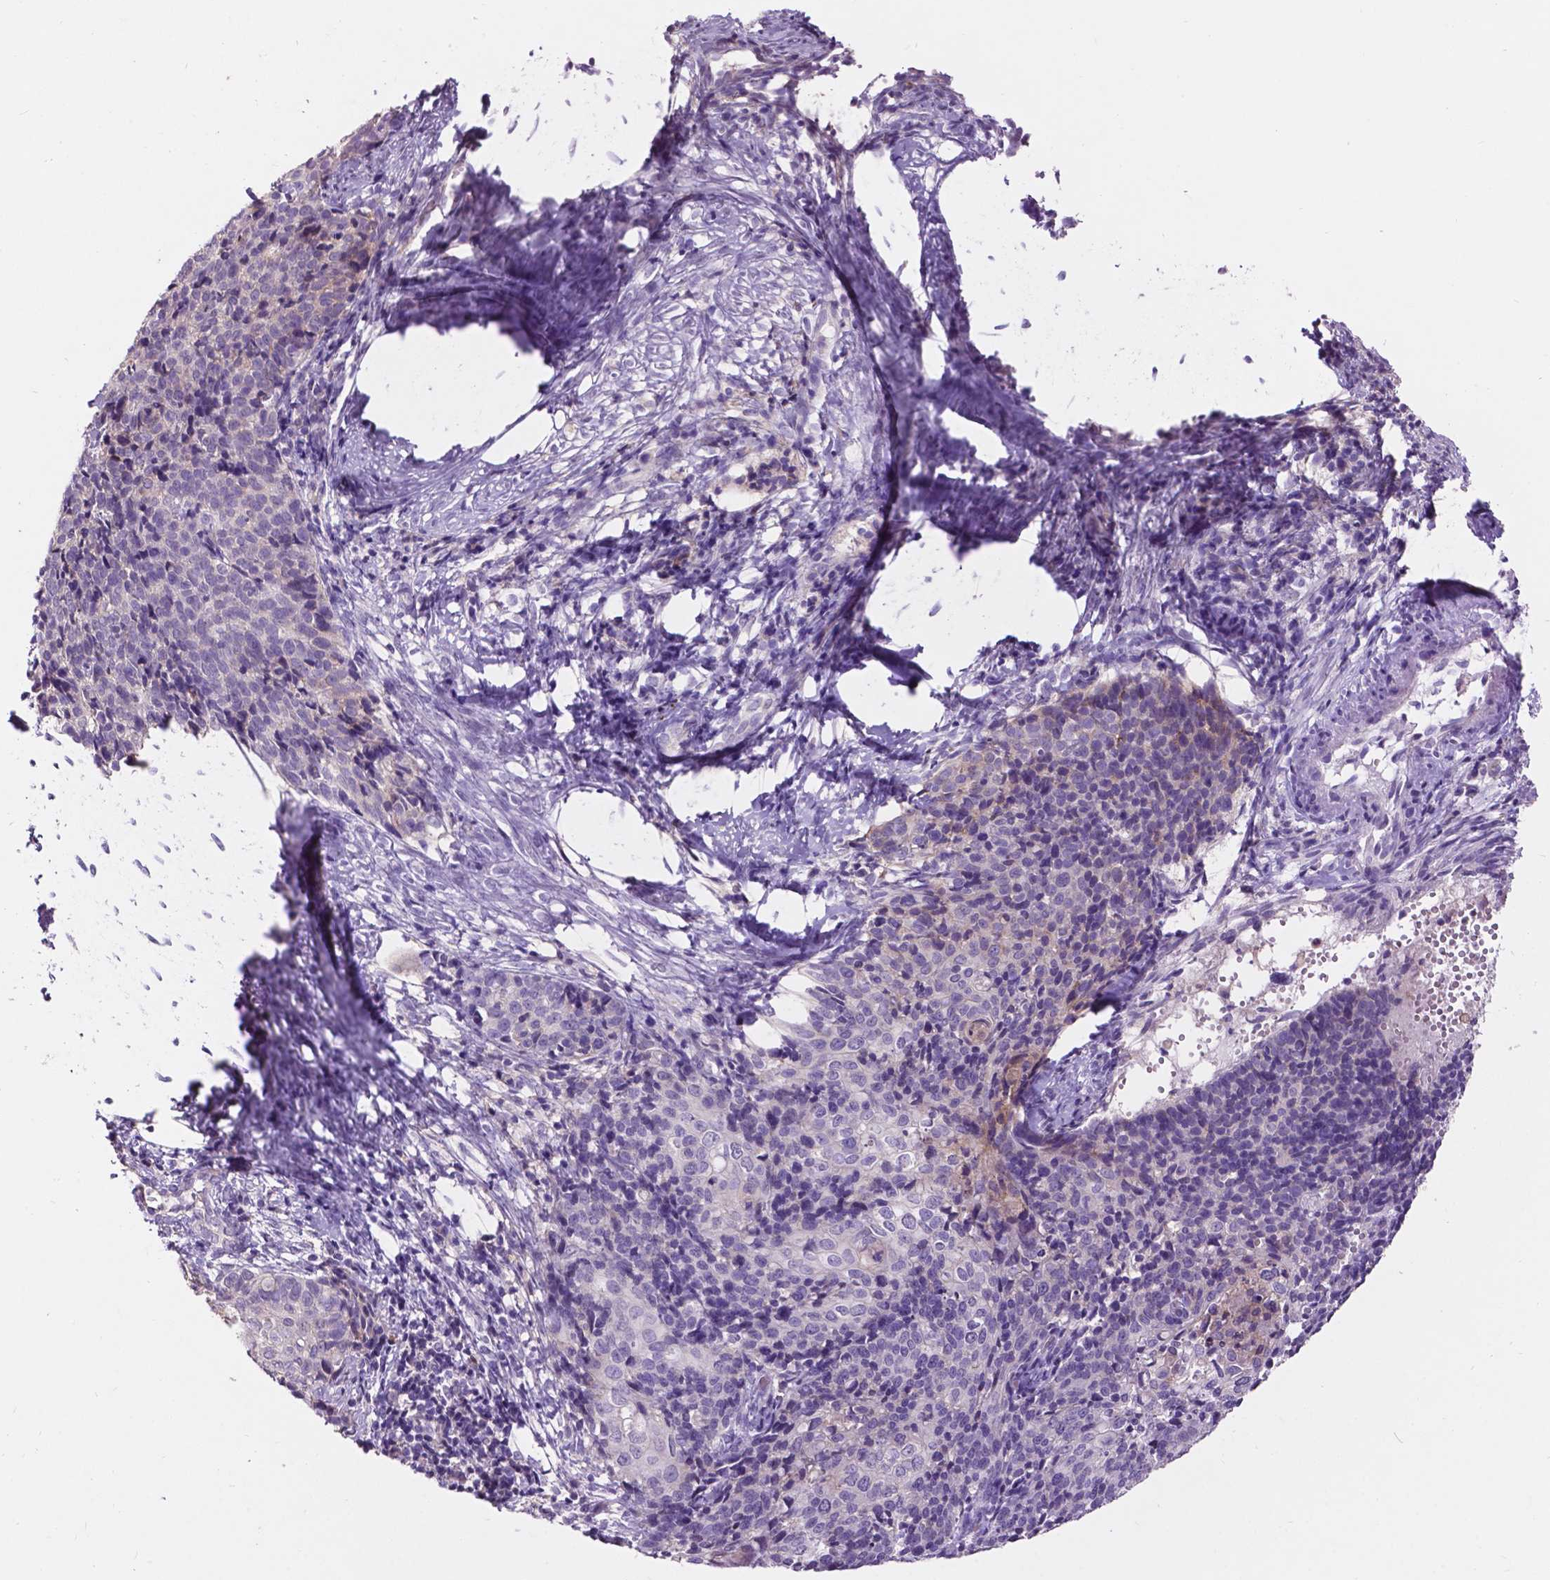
{"staining": {"intensity": "negative", "quantity": "none", "location": "none"}, "tissue": "cervical cancer", "cell_type": "Tumor cells", "image_type": "cancer", "snomed": [{"axis": "morphology", "description": "Squamous cell carcinoma, NOS"}, {"axis": "topography", "description": "Cervix"}], "caption": "The IHC image has no significant staining in tumor cells of cervical squamous cell carcinoma tissue. Brightfield microscopy of immunohistochemistry stained with DAB (brown) and hematoxylin (blue), captured at high magnification.", "gene": "PLSCR1", "patient": {"sex": "female", "age": 39}}